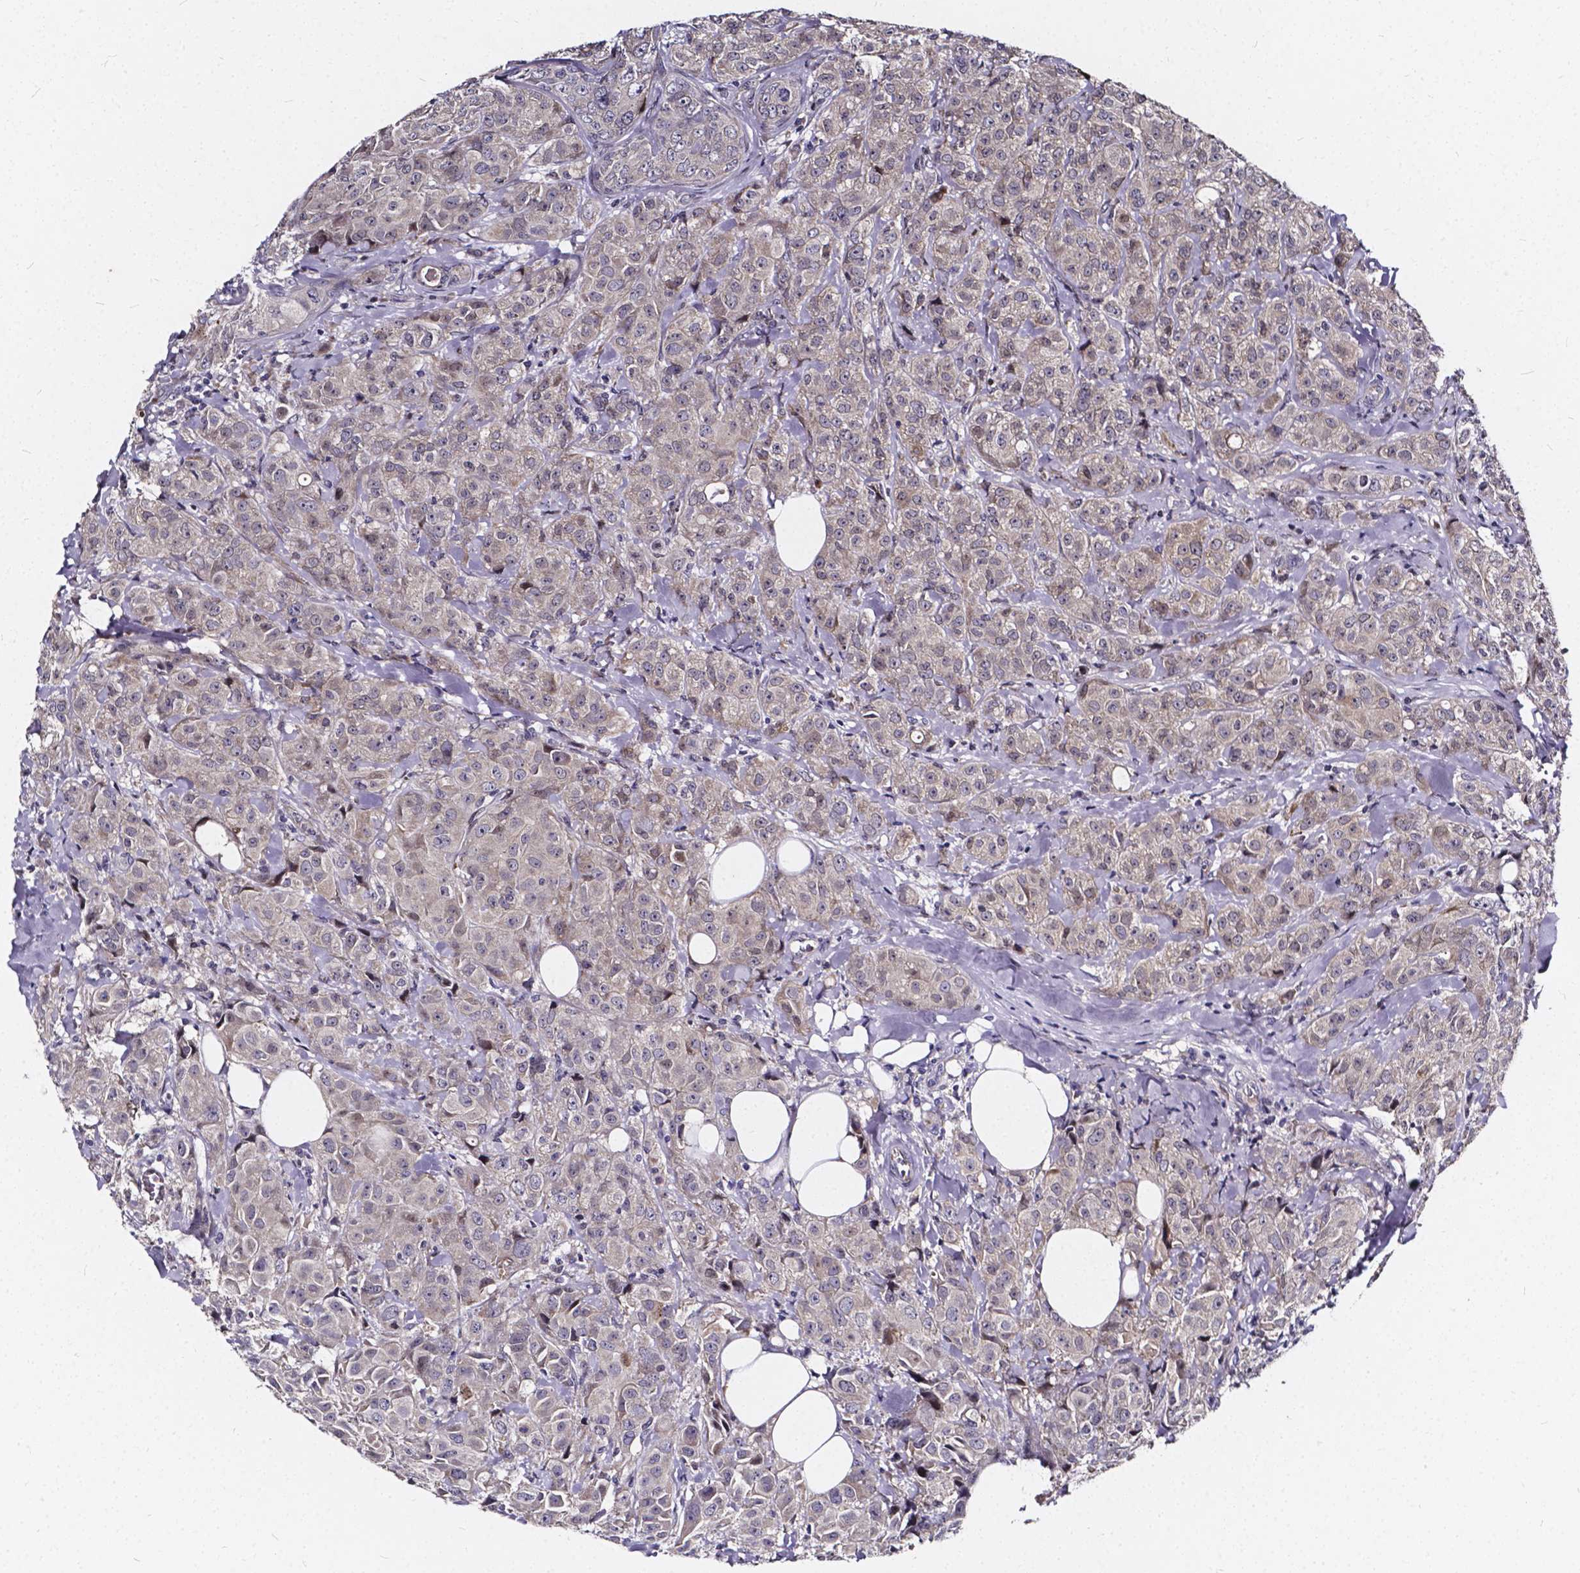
{"staining": {"intensity": "negative", "quantity": "none", "location": "none"}, "tissue": "breast cancer", "cell_type": "Tumor cells", "image_type": "cancer", "snomed": [{"axis": "morphology", "description": "Duct carcinoma"}, {"axis": "topography", "description": "Breast"}], "caption": "There is no significant positivity in tumor cells of breast cancer.", "gene": "SOWAHA", "patient": {"sex": "female", "age": 43}}